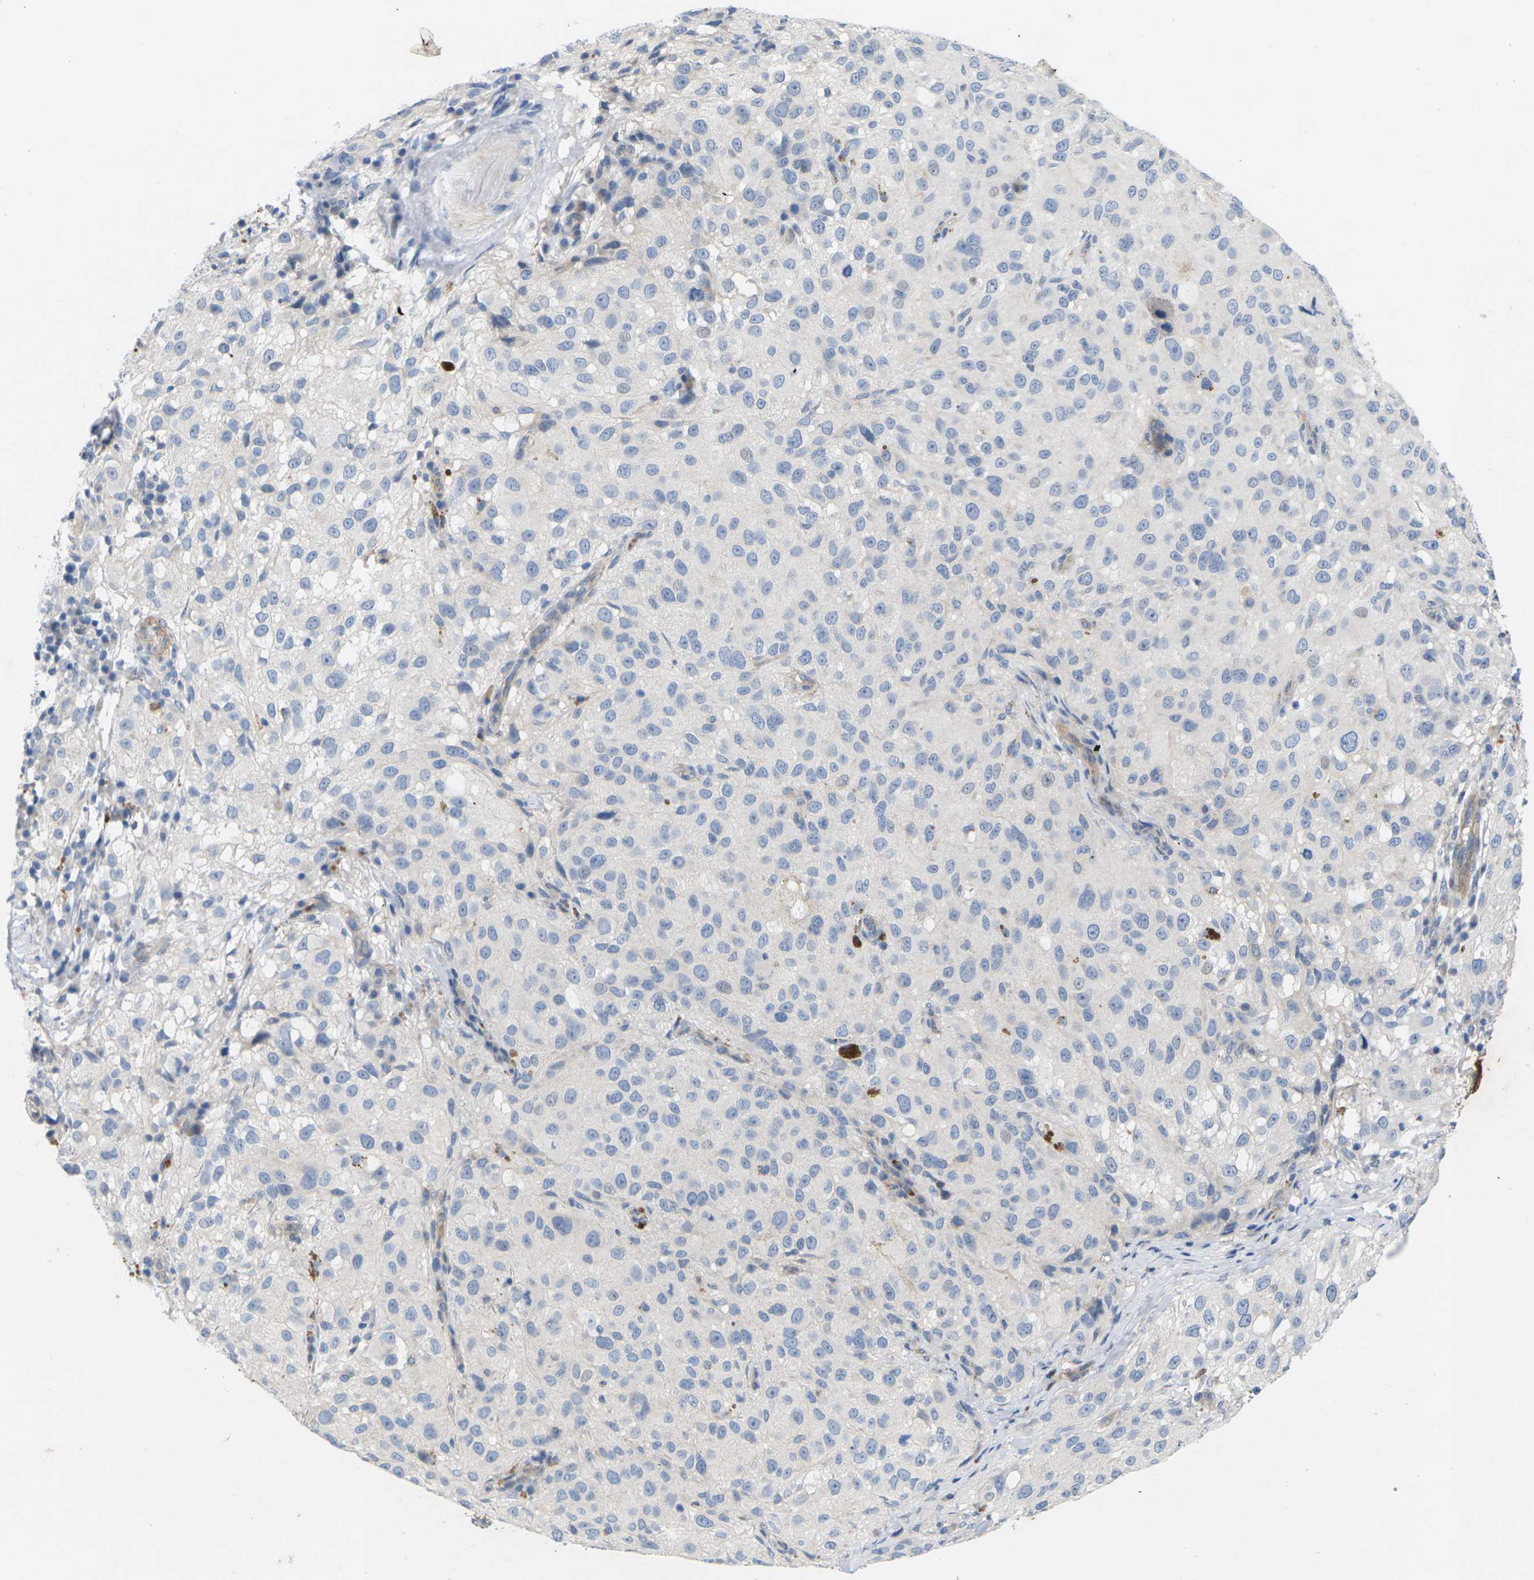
{"staining": {"intensity": "negative", "quantity": "none", "location": "none"}, "tissue": "melanoma", "cell_type": "Tumor cells", "image_type": "cancer", "snomed": [{"axis": "morphology", "description": "Necrosis, NOS"}, {"axis": "morphology", "description": "Malignant melanoma, NOS"}, {"axis": "topography", "description": "Skin"}], "caption": "An immunohistochemistry (IHC) photomicrograph of malignant melanoma is shown. There is no staining in tumor cells of malignant melanoma.", "gene": "ITGA5", "patient": {"sex": "female", "age": 87}}